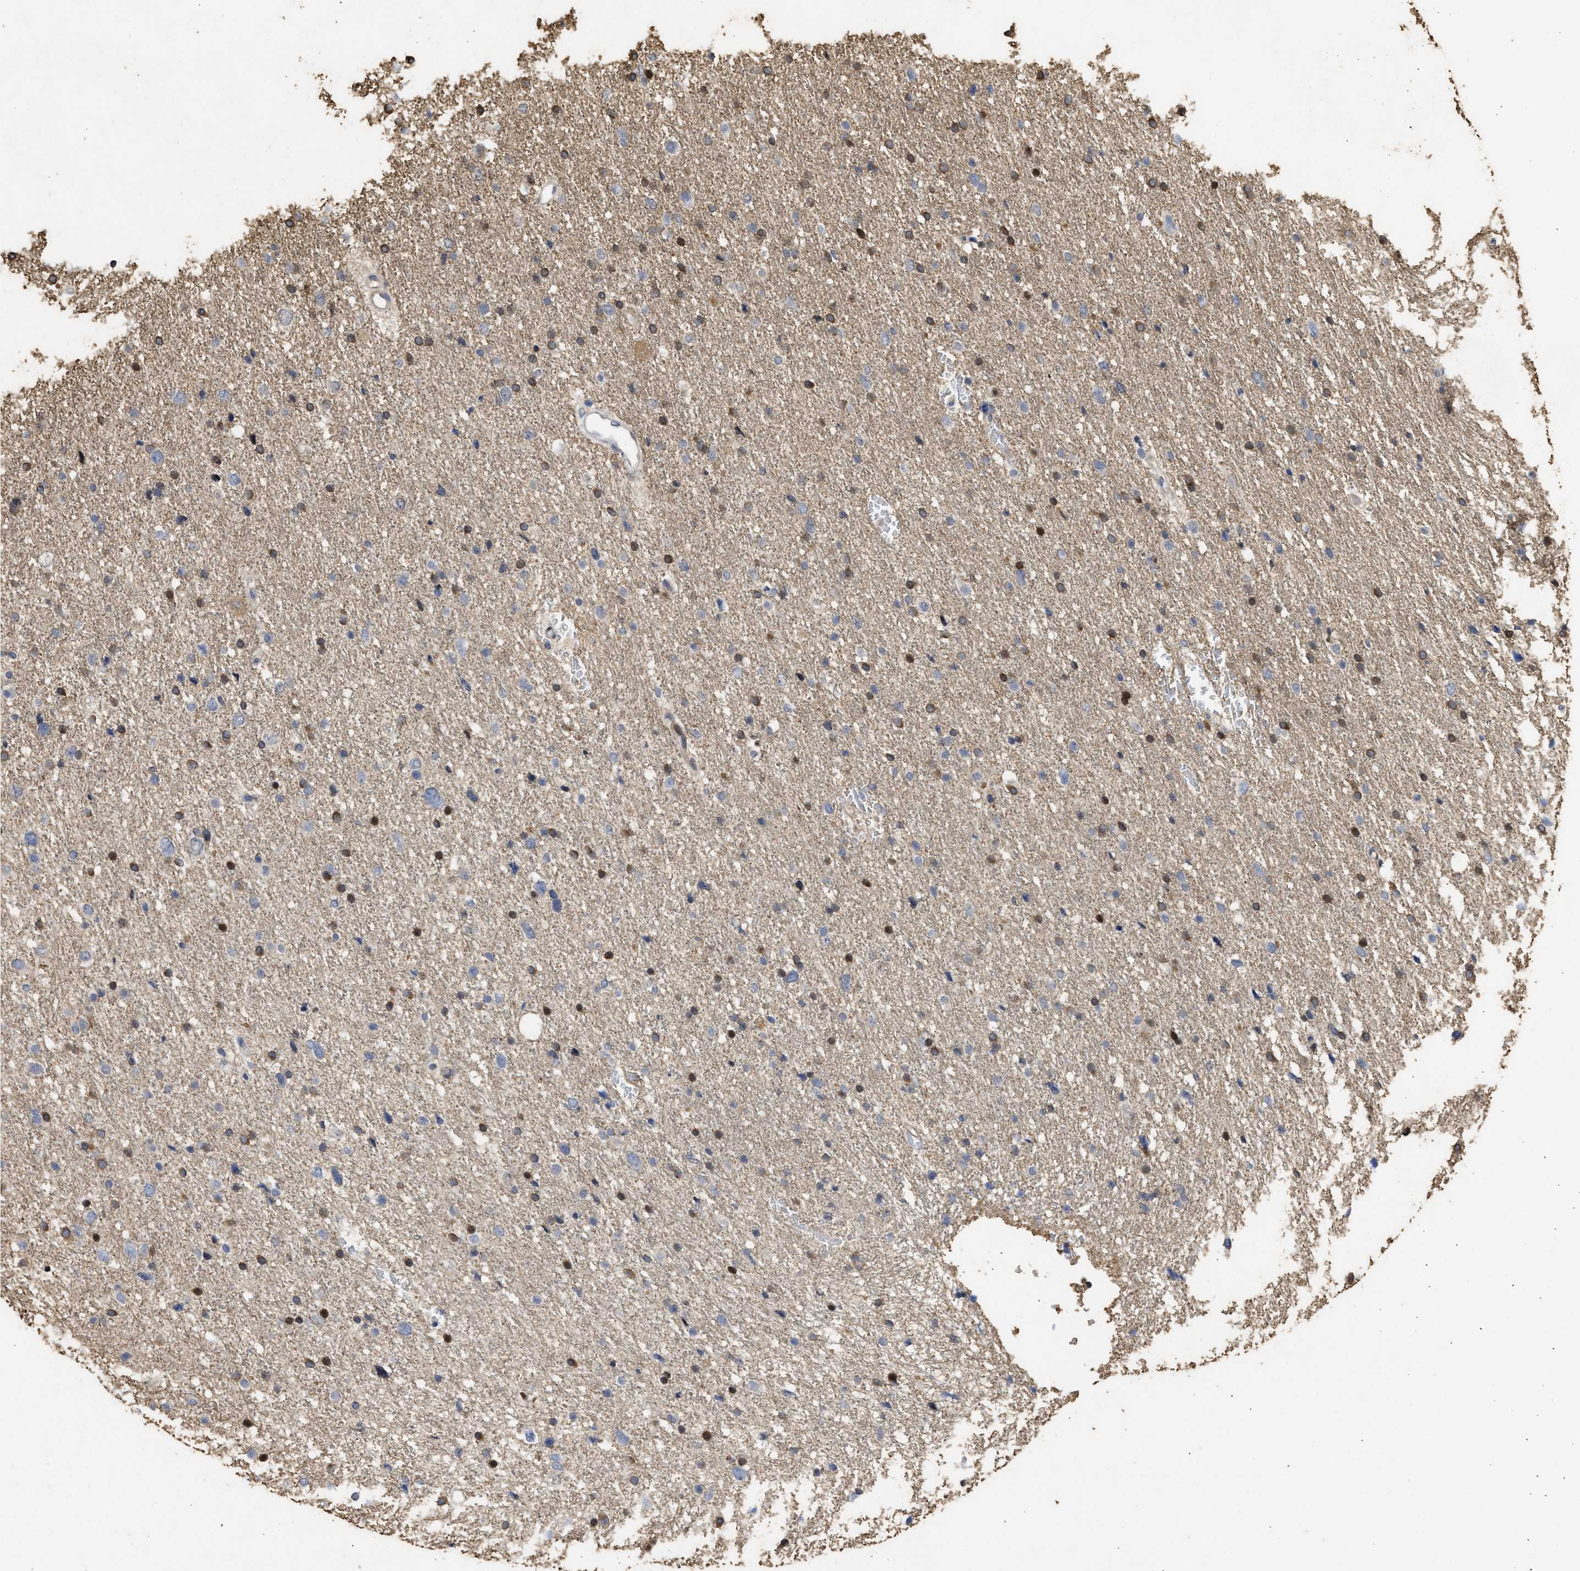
{"staining": {"intensity": "moderate", "quantity": "25%-75%", "location": "nuclear"}, "tissue": "glioma", "cell_type": "Tumor cells", "image_type": "cancer", "snomed": [{"axis": "morphology", "description": "Glioma, malignant, Low grade"}, {"axis": "topography", "description": "Brain"}], "caption": "Moderate nuclear positivity for a protein is seen in about 25%-75% of tumor cells of malignant low-grade glioma using immunohistochemistry (IHC).", "gene": "ENSG00000142539", "patient": {"sex": "female", "age": 37}}